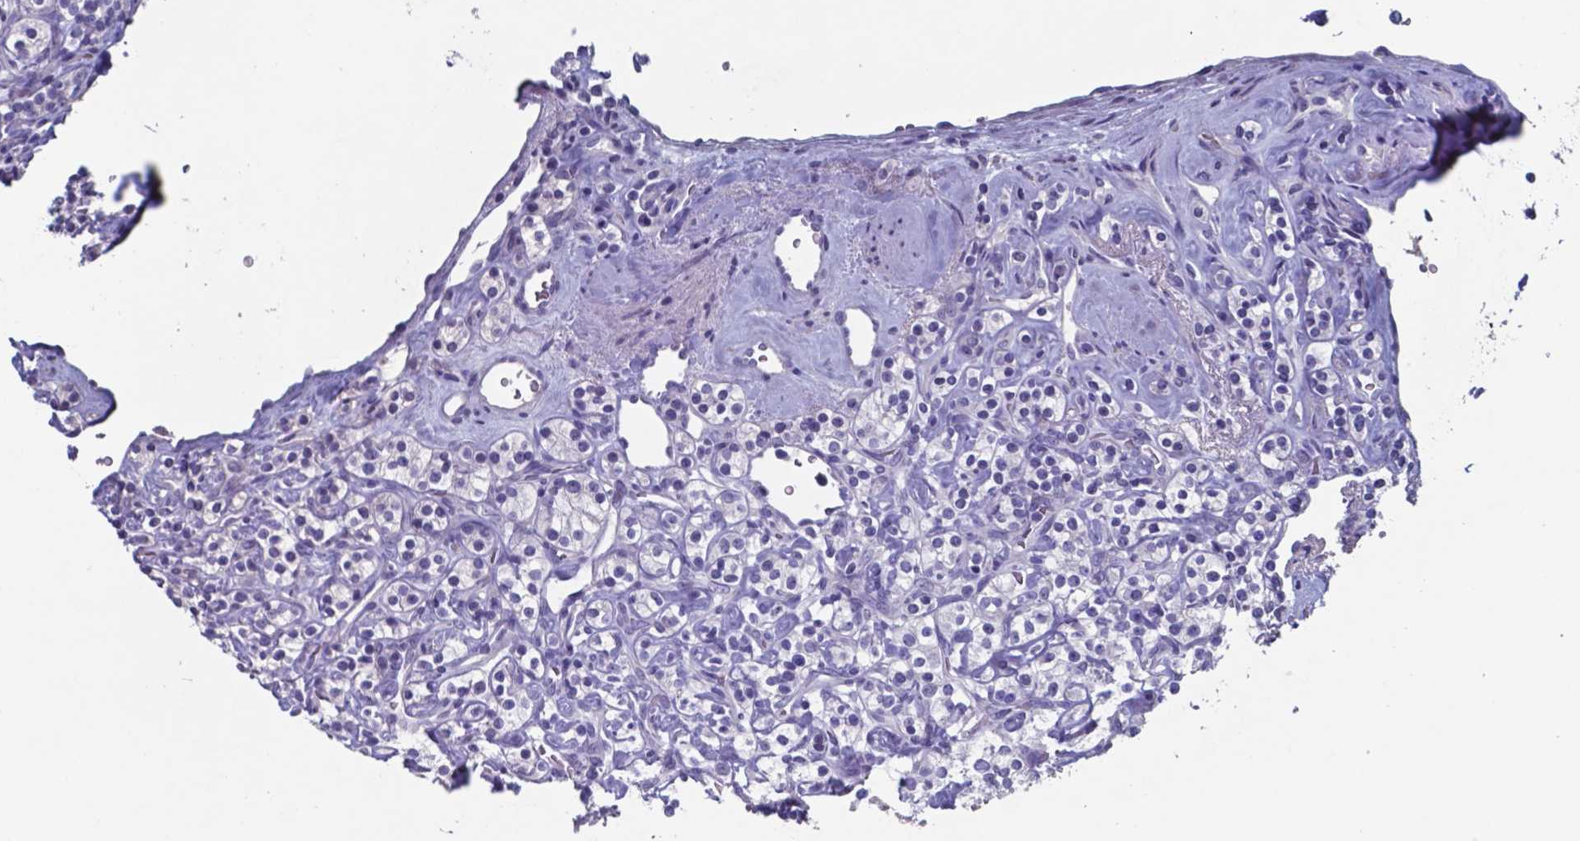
{"staining": {"intensity": "negative", "quantity": "none", "location": "none"}, "tissue": "renal cancer", "cell_type": "Tumor cells", "image_type": "cancer", "snomed": [{"axis": "morphology", "description": "Adenocarcinoma, NOS"}, {"axis": "topography", "description": "Kidney"}], "caption": "The micrograph demonstrates no significant staining in tumor cells of renal cancer (adenocarcinoma).", "gene": "TTR", "patient": {"sex": "male", "age": 77}}